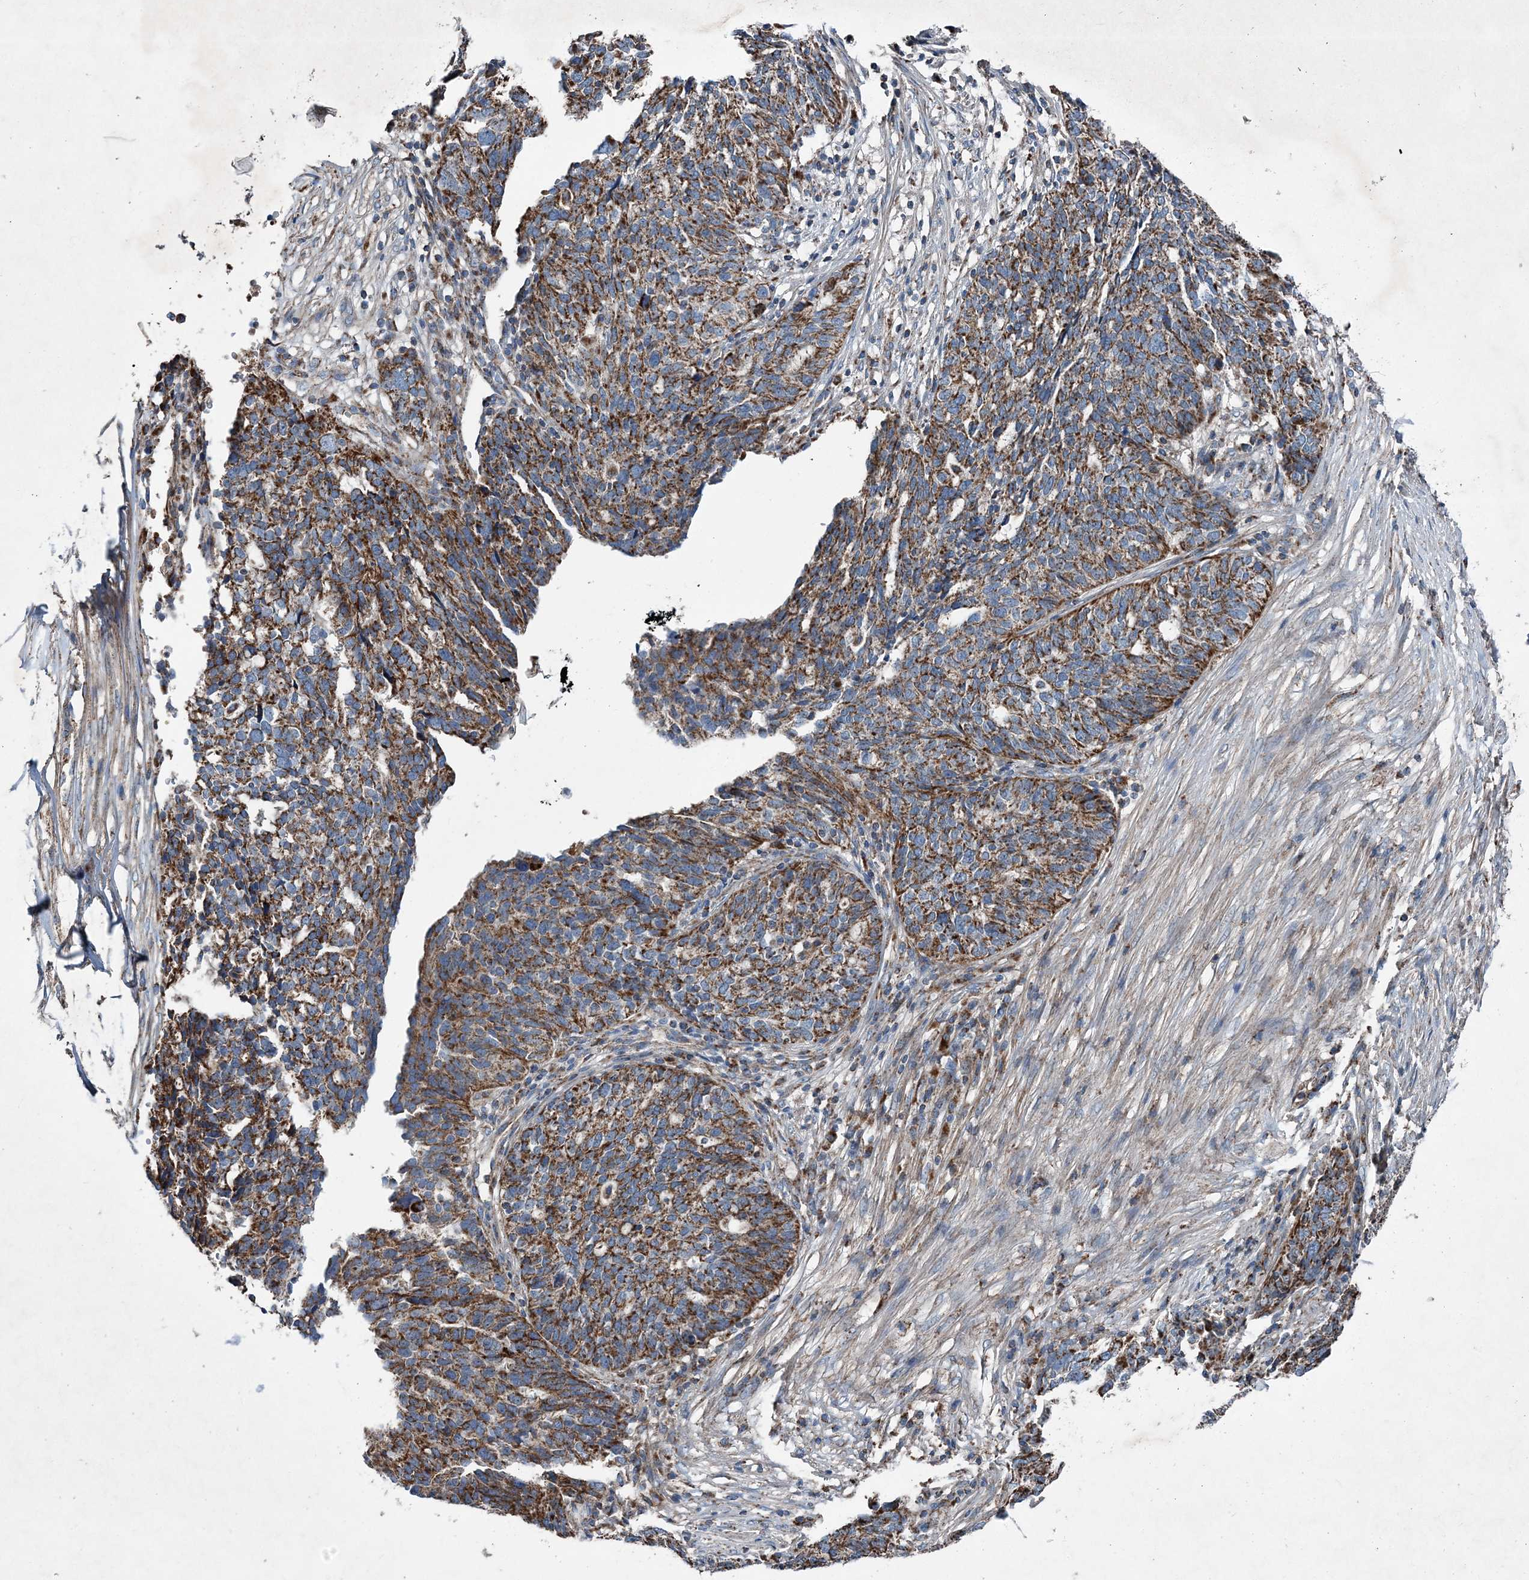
{"staining": {"intensity": "strong", "quantity": ">75%", "location": "cytoplasmic/membranous"}, "tissue": "ovarian cancer", "cell_type": "Tumor cells", "image_type": "cancer", "snomed": [{"axis": "morphology", "description": "Cystadenocarcinoma, serous, NOS"}, {"axis": "topography", "description": "Ovary"}], "caption": "Tumor cells demonstrate high levels of strong cytoplasmic/membranous positivity in approximately >75% of cells in ovarian serous cystadenocarcinoma. (brown staining indicates protein expression, while blue staining denotes nuclei).", "gene": "SPAG16", "patient": {"sex": "female", "age": 59}}